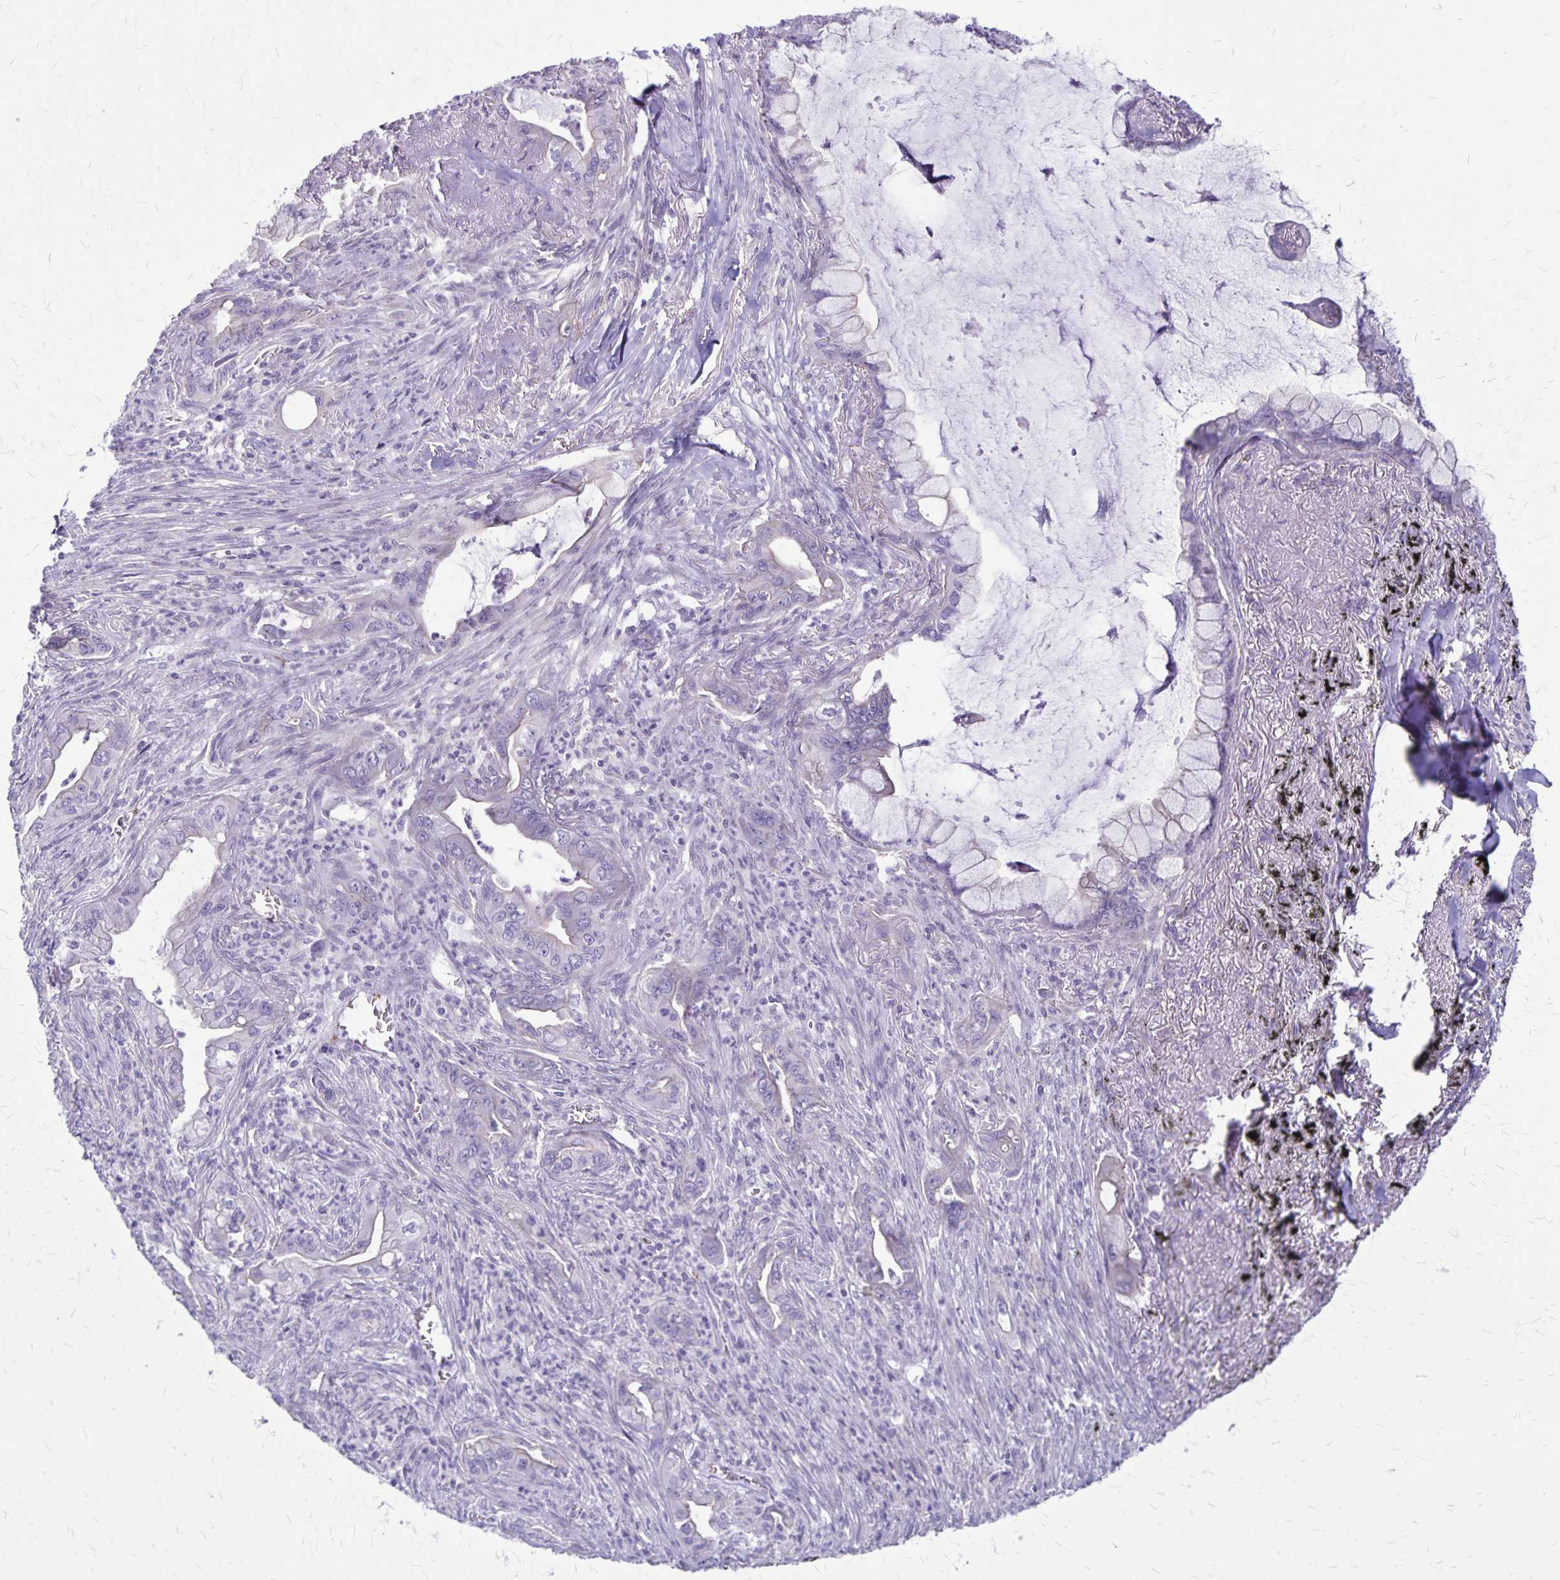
{"staining": {"intensity": "negative", "quantity": "none", "location": "none"}, "tissue": "lung cancer", "cell_type": "Tumor cells", "image_type": "cancer", "snomed": [{"axis": "morphology", "description": "Adenocarcinoma, NOS"}, {"axis": "topography", "description": "Lung"}], "caption": "The histopathology image exhibits no staining of tumor cells in lung cancer.", "gene": "GP9", "patient": {"sex": "male", "age": 65}}